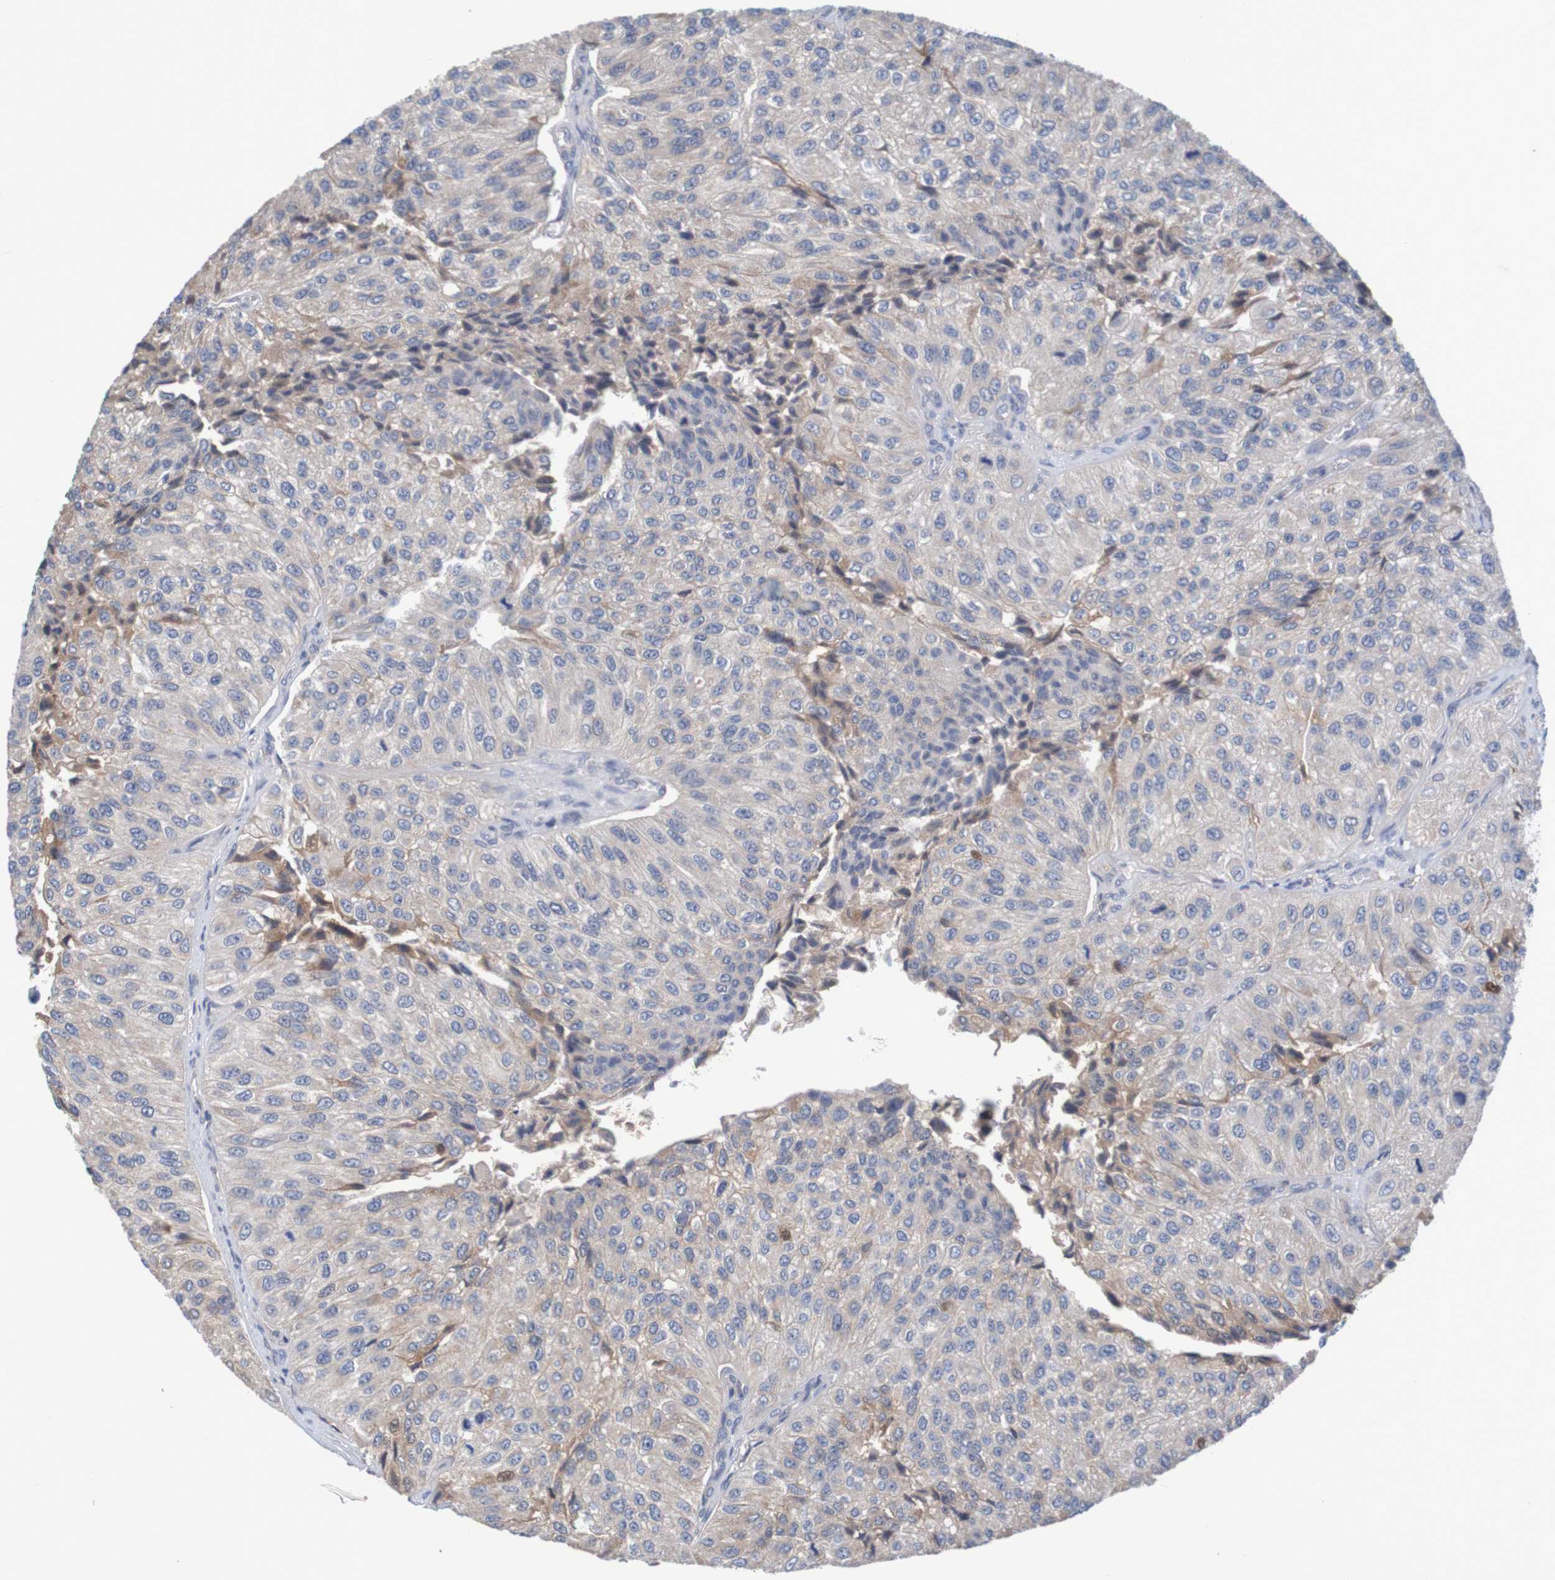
{"staining": {"intensity": "weak", "quantity": ">75%", "location": "cytoplasmic/membranous"}, "tissue": "urothelial cancer", "cell_type": "Tumor cells", "image_type": "cancer", "snomed": [{"axis": "morphology", "description": "Urothelial carcinoma, High grade"}, {"axis": "topography", "description": "Kidney"}, {"axis": "topography", "description": "Urinary bladder"}], "caption": "Human urothelial cancer stained with a protein marker shows weak staining in tumor cells.", "gene": "LTA", "patient": {"sex": "male", "age": 77}}